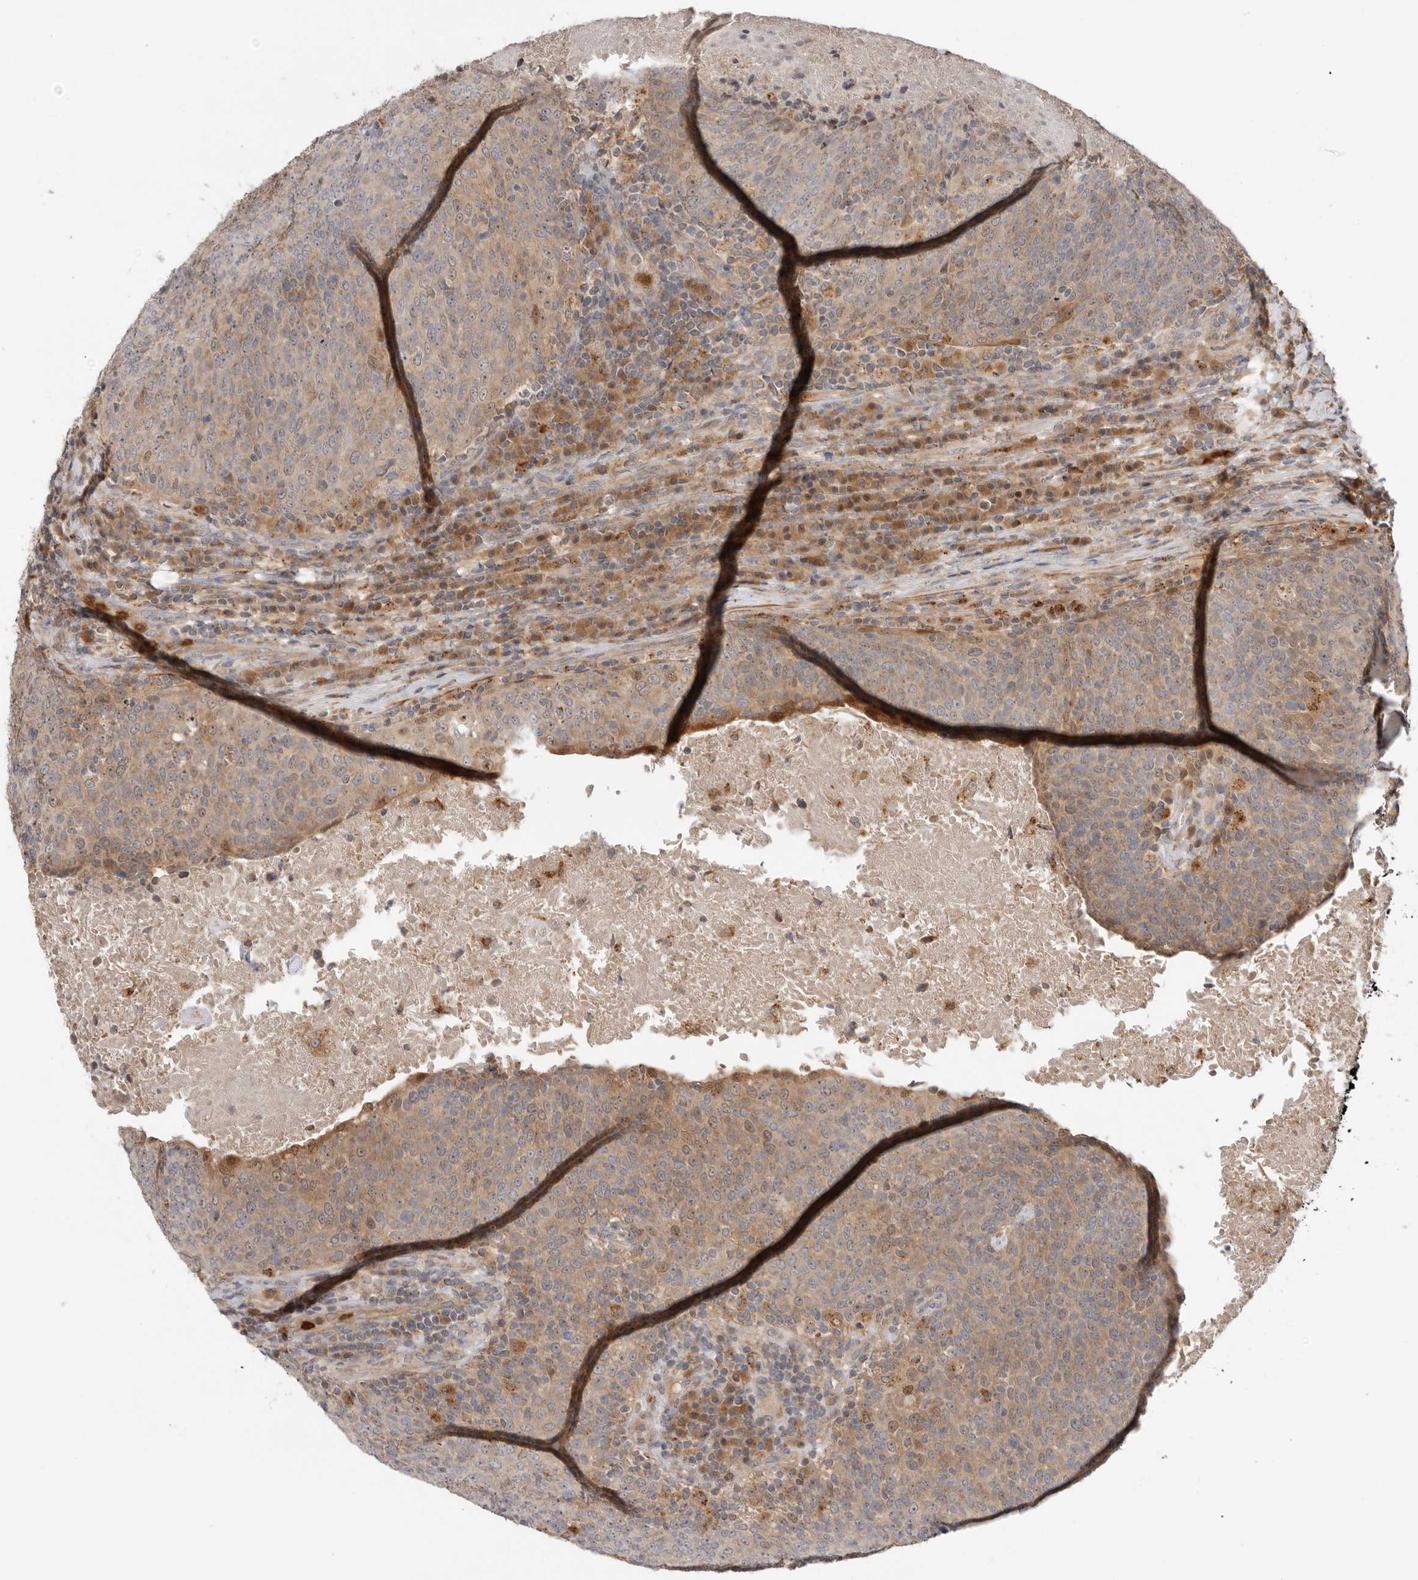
{"staining": {"intensity": "weak", "quantity": ">75%", "location": "cytoplasmic/membranous"}, "tissue": "head and neck cancer", "cell_type": "Tumor cells", "image_type": "cancer", "snomed": [{"axis": "morphology", "description": "Squamous cell carcinoma, NOS"}, {"axis": "morphology", "description": "Squamous cell carcinoma, metastatic, NOS"}, {"axis": "topography", "description": "Lymph node"}, {"axis": "topography", "description": "Head-Neck"}], "caption": "Immunohistochemical staining of squamous cell carcinoma (head and neck) reveals low levels of weak cytoplasmic/membranous protein positivity in approximately >75% of tumor cells. The staining was performed using DAB to visualize the protein expression in brown, while the nuclei were stained in blue with hematoxylin (Magnification: 20x).", "gene": "GNE", "patient": {"sex": "male", "age": 62}}